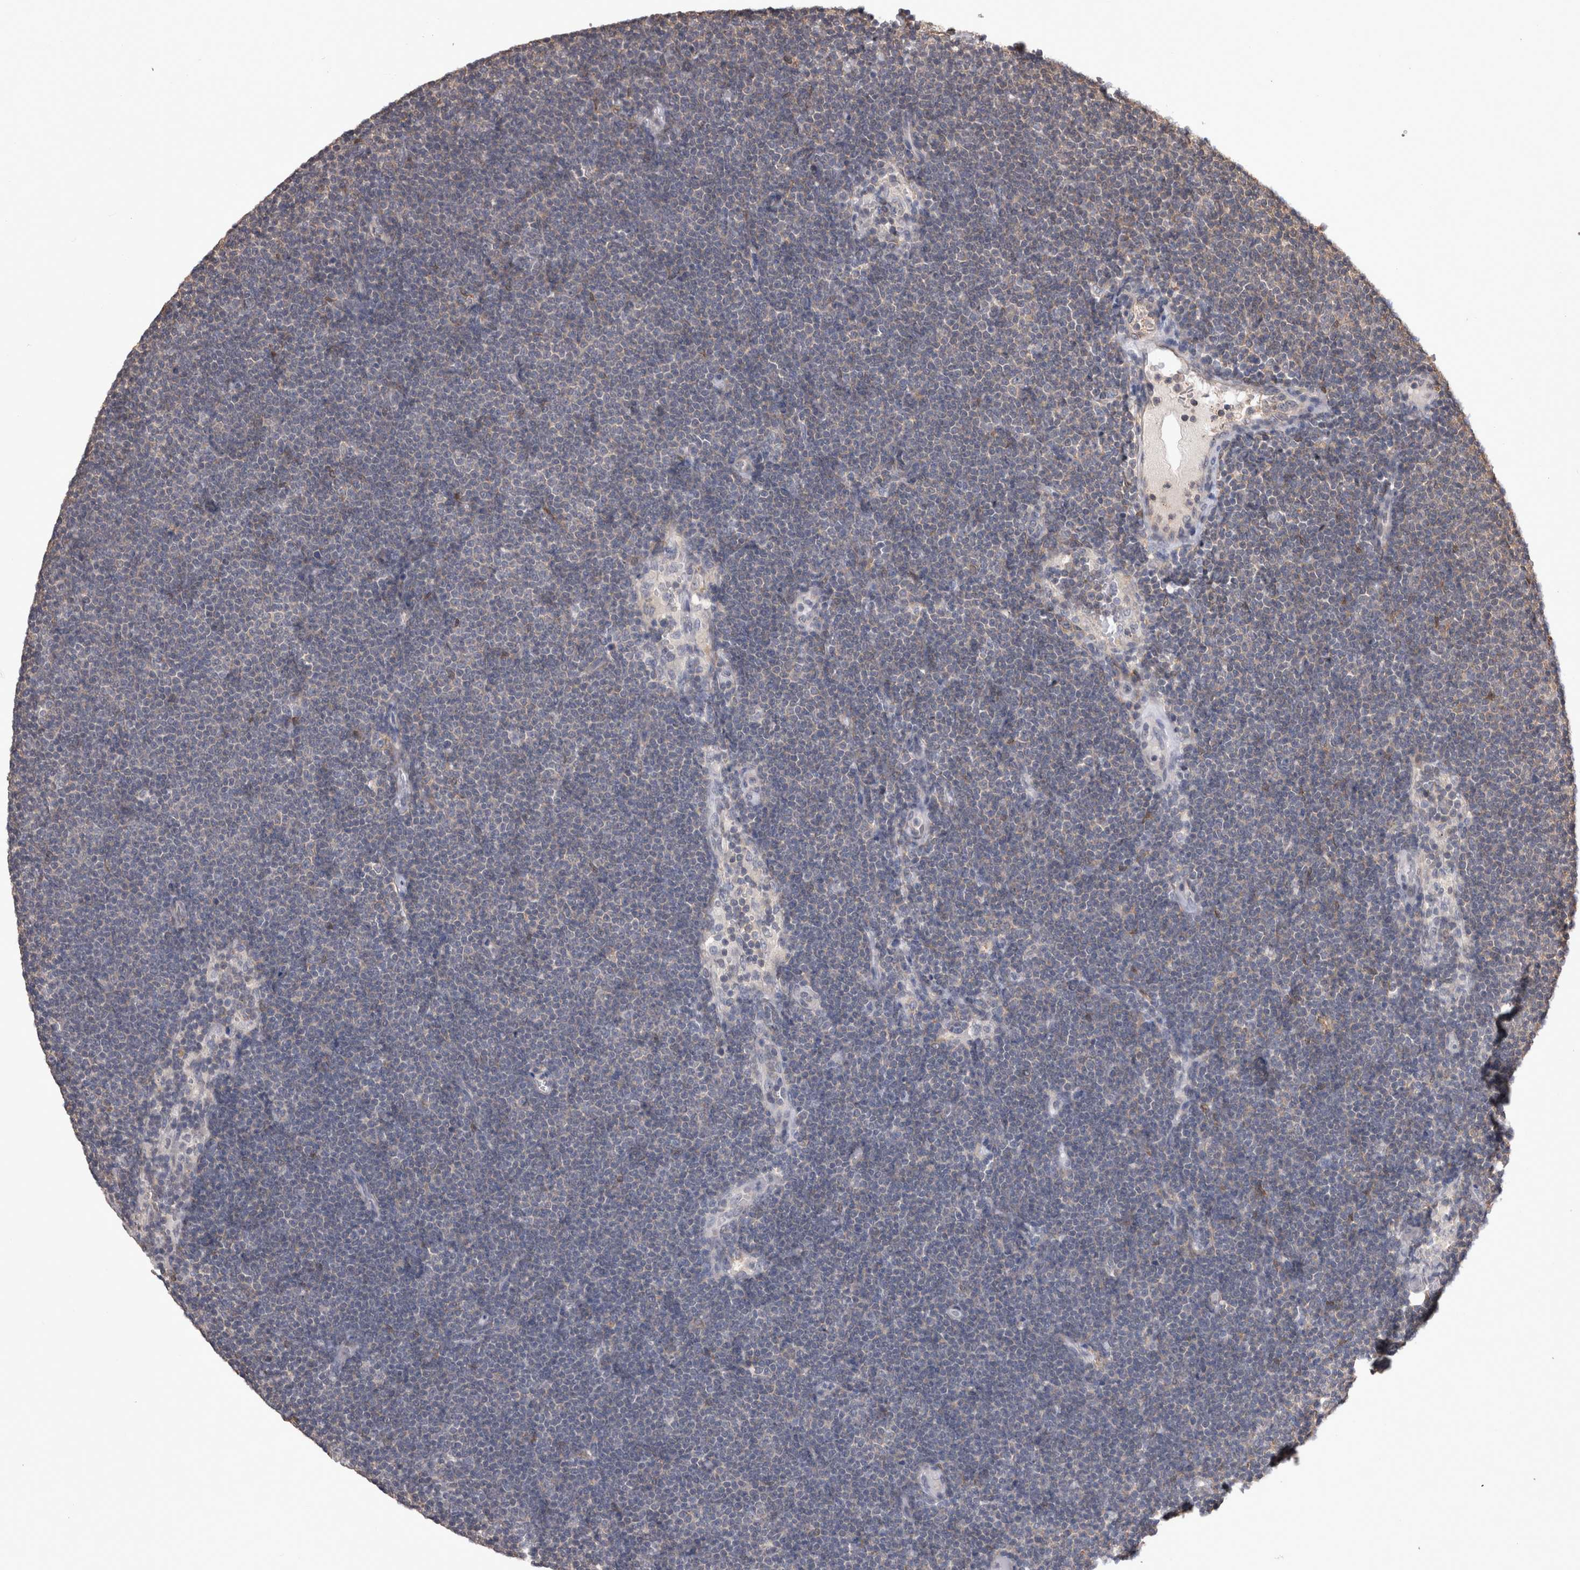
{"staining": {"intensity": "negative", "quantity": "none", "location": "none"}, "tissue": "lymphoma", "cell_type": "Tumor cells", "image_type": "cancer", "snomed": [{"axis": "morphology", "description": "Malignant lymphoma, non-Hodgkin's type, Low grade"}, {"axis": "topography", "description": "Lymph node"}], "caption": "DAB immunohistochemical staining of human lymphoma exhibits no significant expression in tumor cells. The staining was performed using DAB (3,3'-diaminobenzidine) to visualize the protein expression in brown, while the nuclei were stained in blue with hematoxylin (Magnification: 20x).", "gene": "DDX6", "patient": {"sex": "female", "age": 53}}